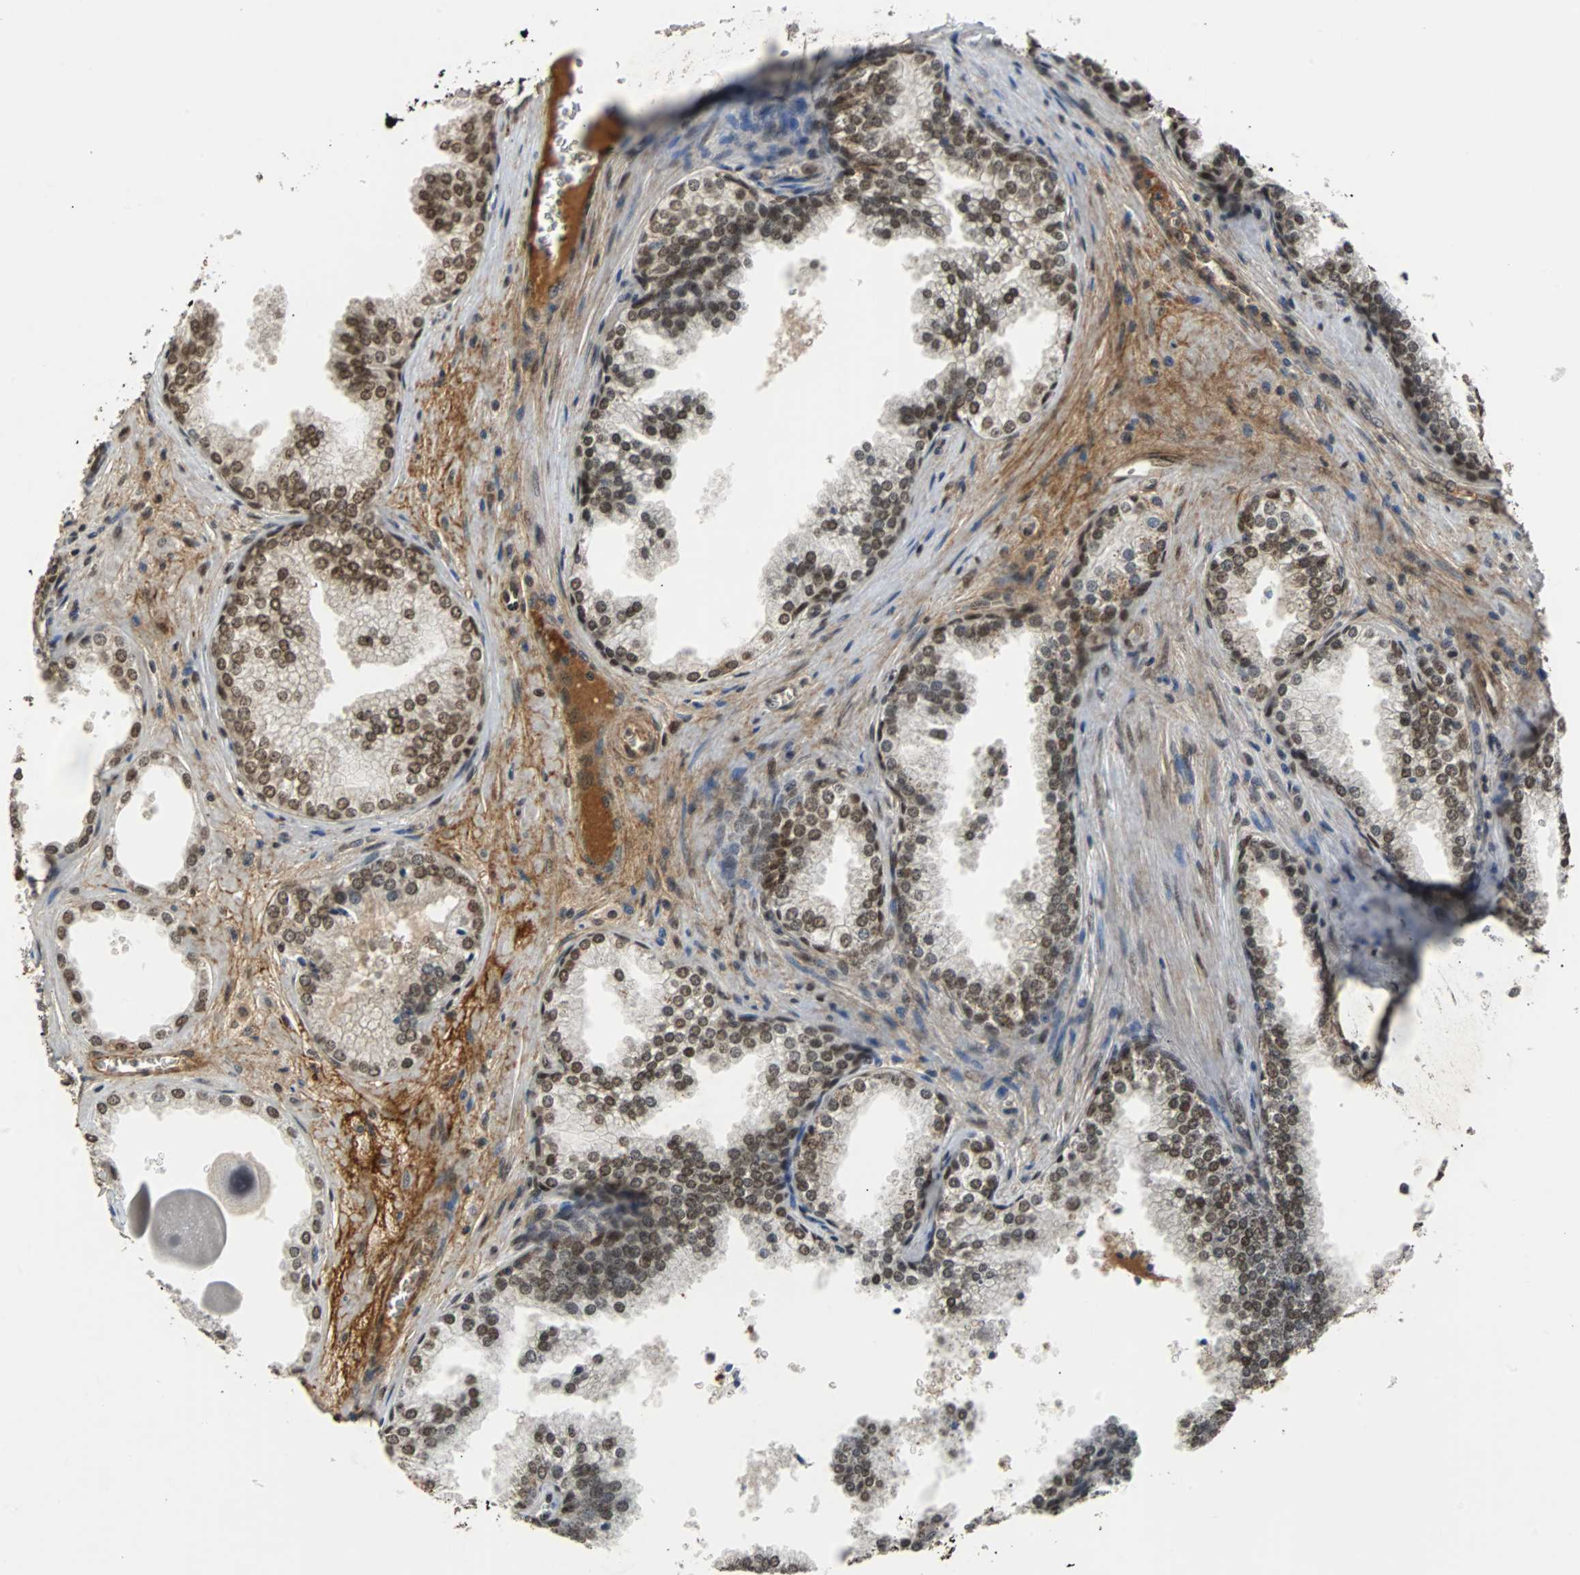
{"staining": {"intensity": "moderate", "quantity": ">75%", "location": "cytoplasmic/membranous,nuclear"}, "tissue": "prostate cancer", "cell_type": "Tumor cells", "image_type": "cancer", "snomed": [{"axis": "morphology", "description": "Adenocarcinoma, Low grade"}, {"axis": "topography", "description": "Prostate"}], "caption": "Adenocarcinoma (low-grade) (prostate) stained for a protein shows moderate cytoplasmic/membranous and nuclear positivity in tumor cells.", "gene": "PHC1", "patient": {"sex": "male", "age": 60}}